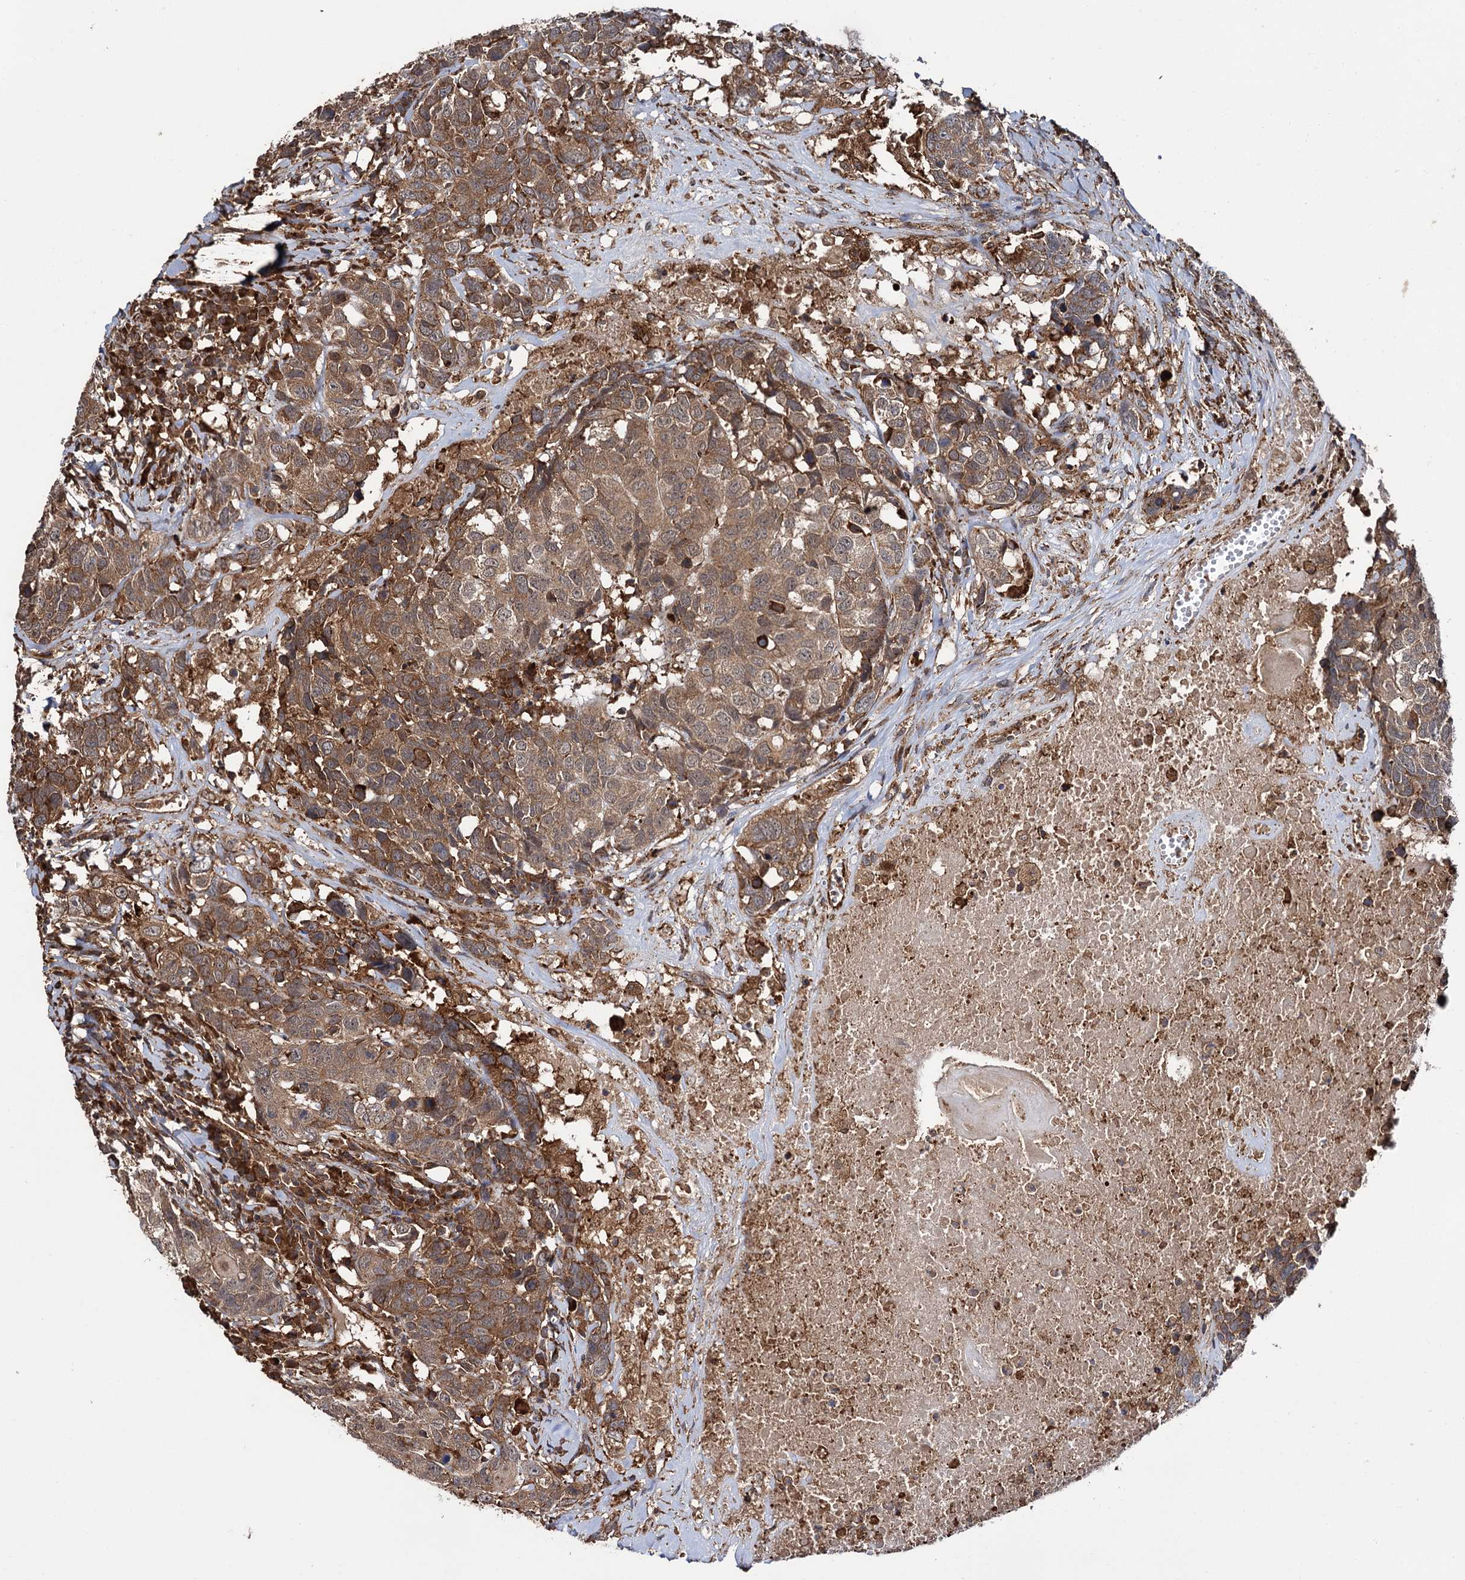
{"staining": {"intensity": "moderate", "quantity": ">75%", "location": "cytoplasmic/membranous"}, "tissue": "head and neck cancer", "cell_type": "Tumor cells", "image_type": "cancer", "snomed": [{"axis": "morphology", "description": "Squamous cell carcinoma, NOS"}, {"axis": "topography", "description": "Head-Neck"}], "caption": "Head and neck cancer (squamous cell carcinoma) stained for a protein (brown) displays moderate cytoplasmic/membranous positive staining in approximately >75% of tumor cells.", "gene": "ATP8B4", "patient": {"sex": "male", "age": 66}}